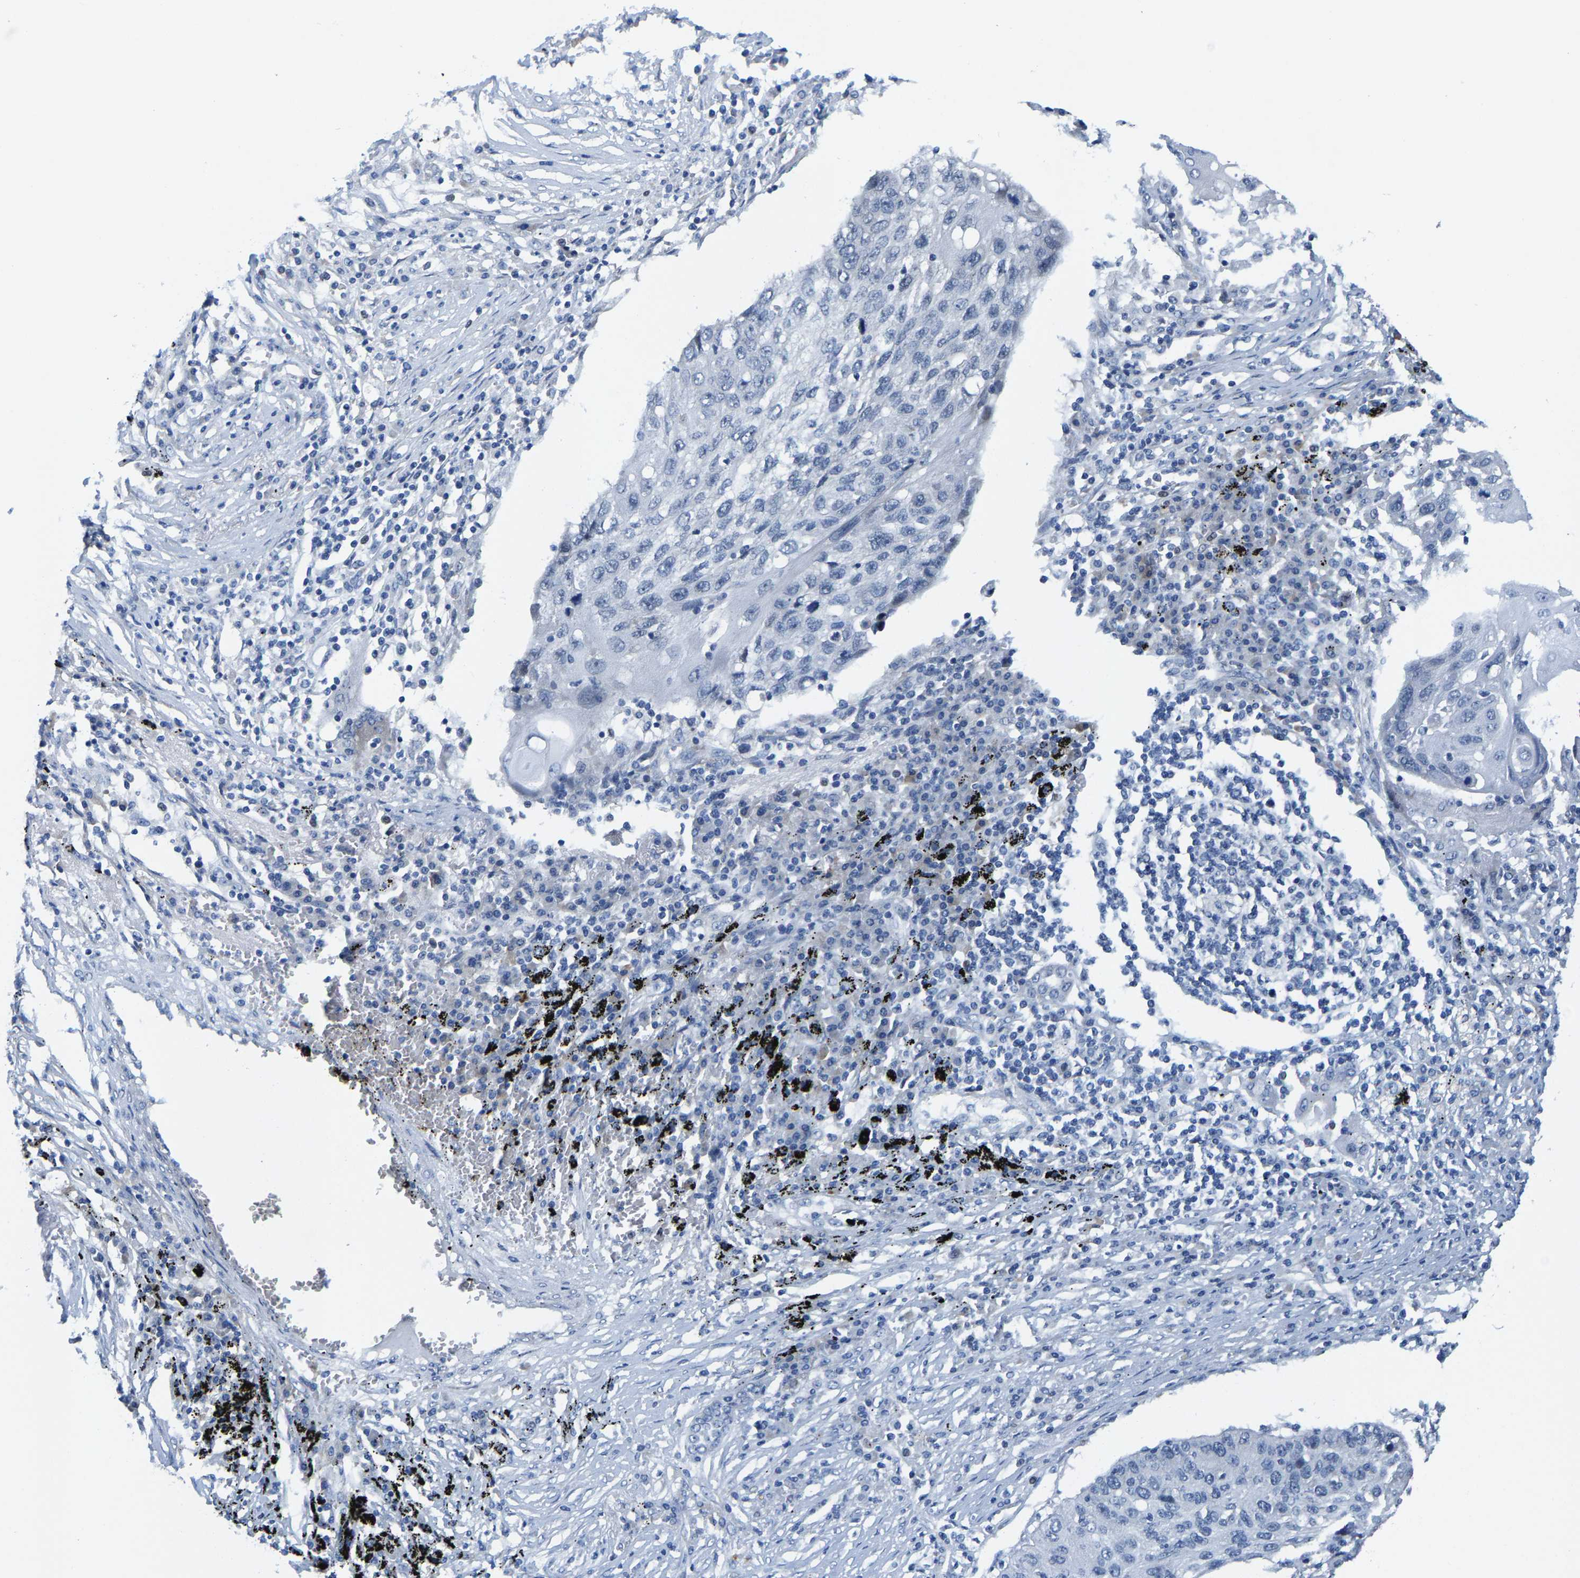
{"staining": {"intensity": "negative", "quantity": "none", "location": "none"}, "tissue": "lung cancer", "cell_type": "Tumor cells", "image_type": "cancer", "snomed": [{"axis": "morphology", "description": "Squamous cell carcinoma, NOS"}, {"axis": "topography", "description": "Lung"}], "caption": "IHC of lung squamous cell carcinoma shows no expression in tumor cells.", "gene": "KLHL1", "patient": {"sex": "female", "age": 63}}